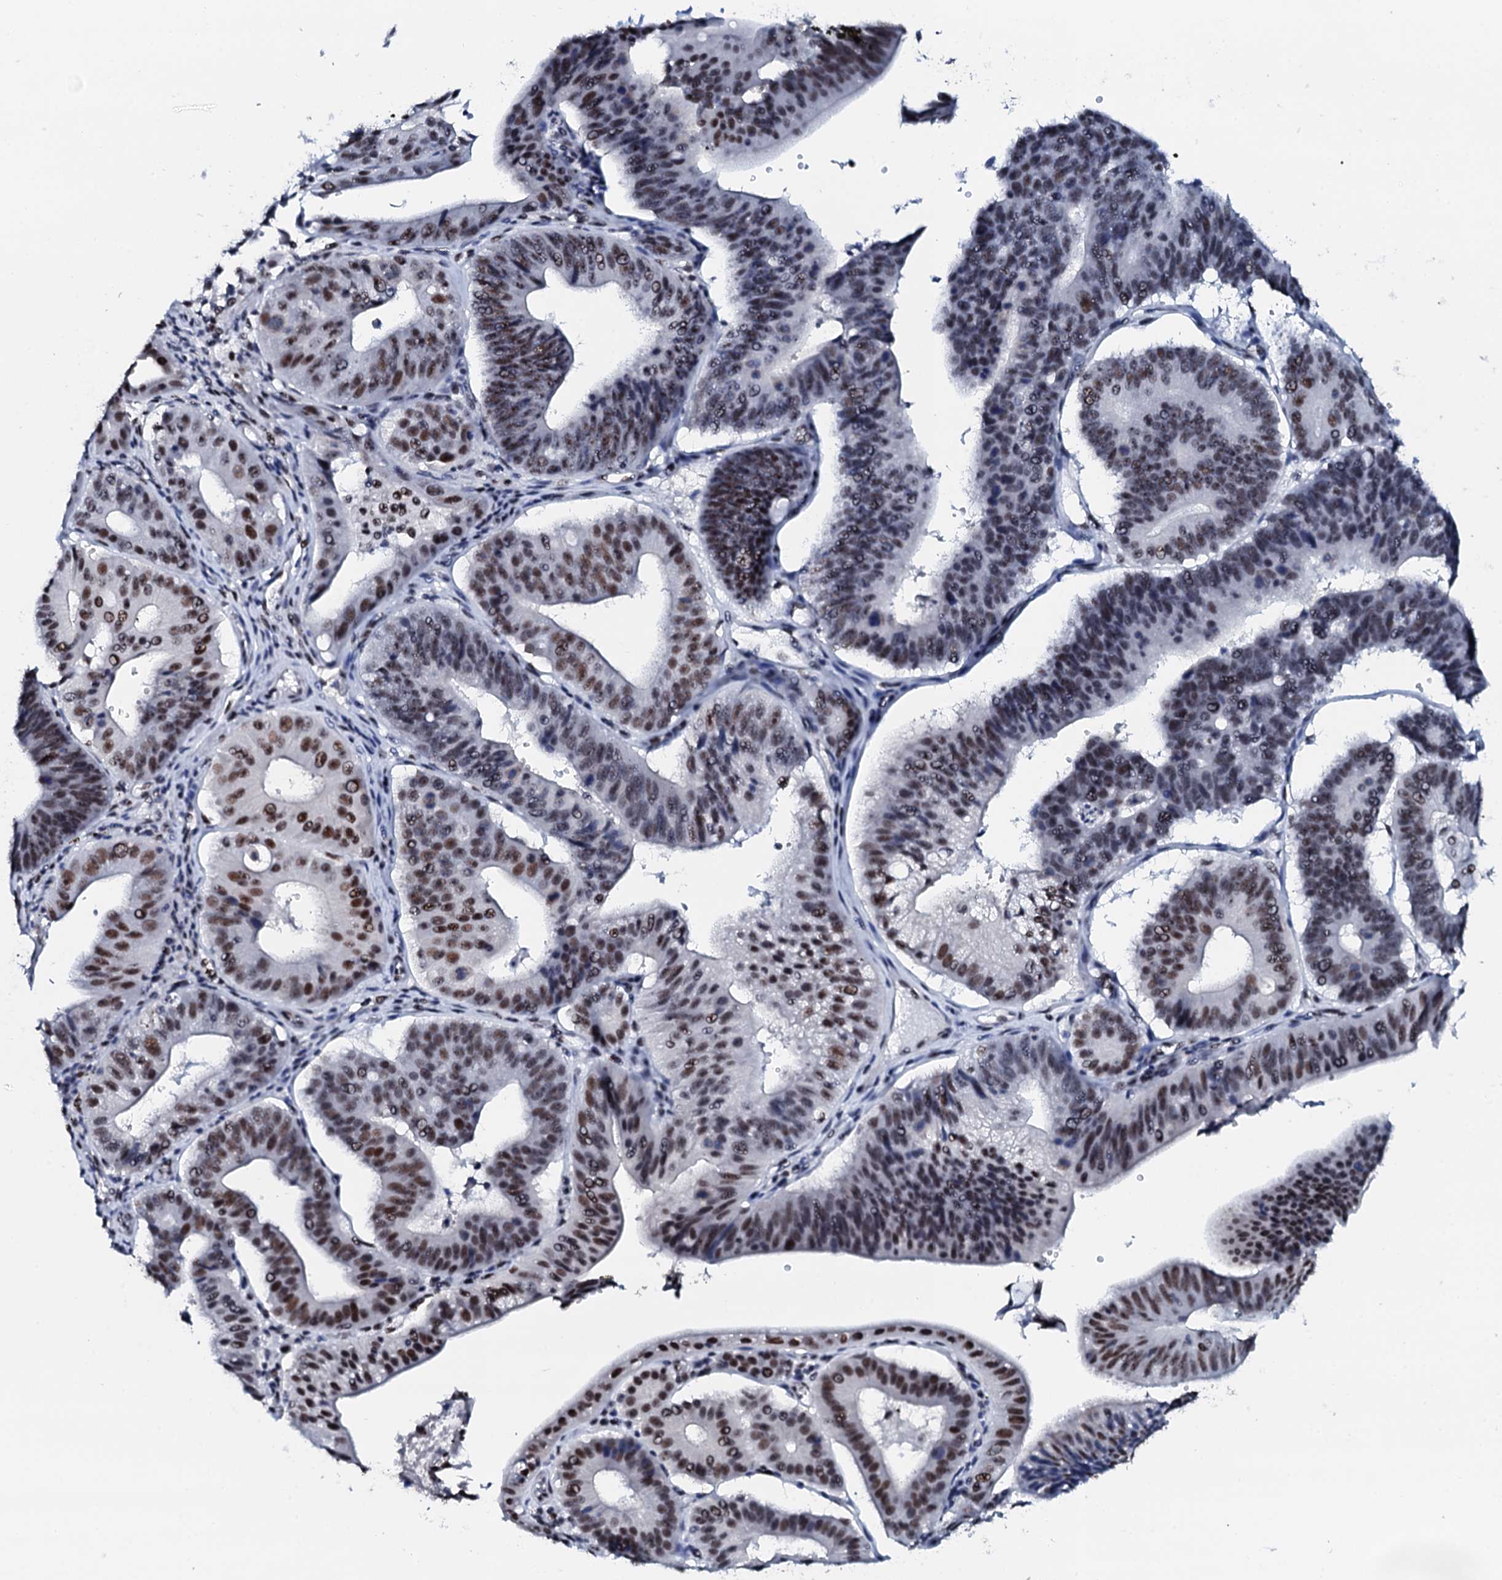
{"staining": {"intensity": "strong", "quantity": ">75%", "location": "nuclear"}, "tissue": "stomach cancer", "cell_type": "Tumor cells", "image_type": "cancer", "snomed": [{"axis": "morphology", "description": "Adenocarcinoma, NOS"}, {"axis": "topography", "description": "Stomach"}], "caption": "Immunohistochemistry photomicrograph of neoplastic tissue: stomach cancer stained using IHC demonstrates high levels of strong protein expression localized specifically in the nuclear of tumor cells, appearing as a nuclear brown color.", "gene": "NKAPD1", "patient": {"sex": "male", "age": 59}}